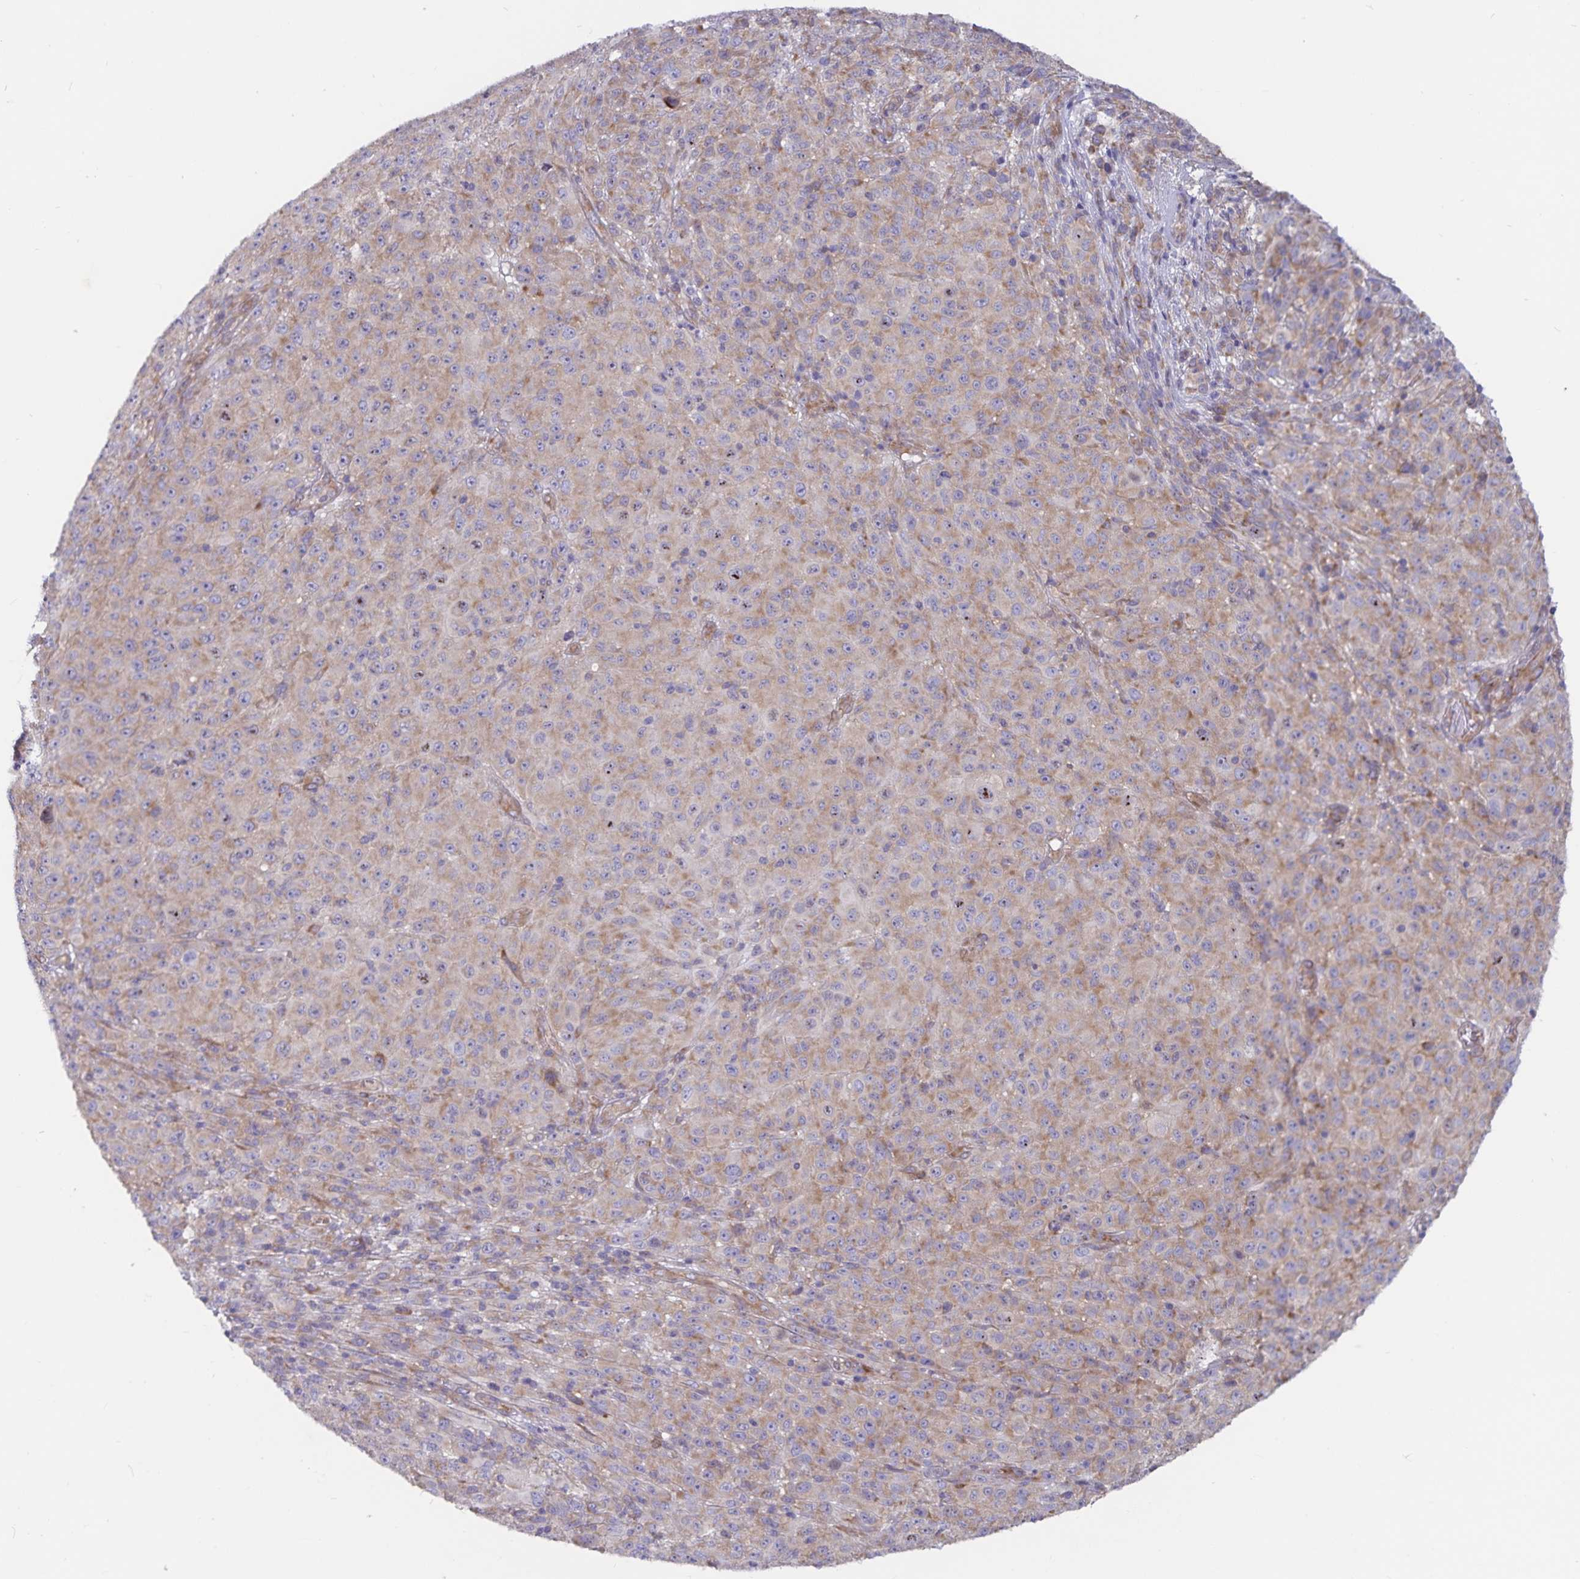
{"staining": {"intensity": "weak", "quantity": ">75%", "location": "cytoplasmic/membranous"}, "tissue": "melanoma", "cell_type": "Tumor cells", "image_type": "cancer", "snomed": [{"axis": "morphology", "description": "Malignant melanoma, NOS"}, {"axis": "topography", "description": "Skin"}], "caption": "Immunohistochemical staining of human malignant melanoma demonstrates low levels of weak cytoplasmic/membranous positivity in about >75% of tumor cells.", "gene": "FAM120A", "patient": {"sex": "male", "age": 73}}